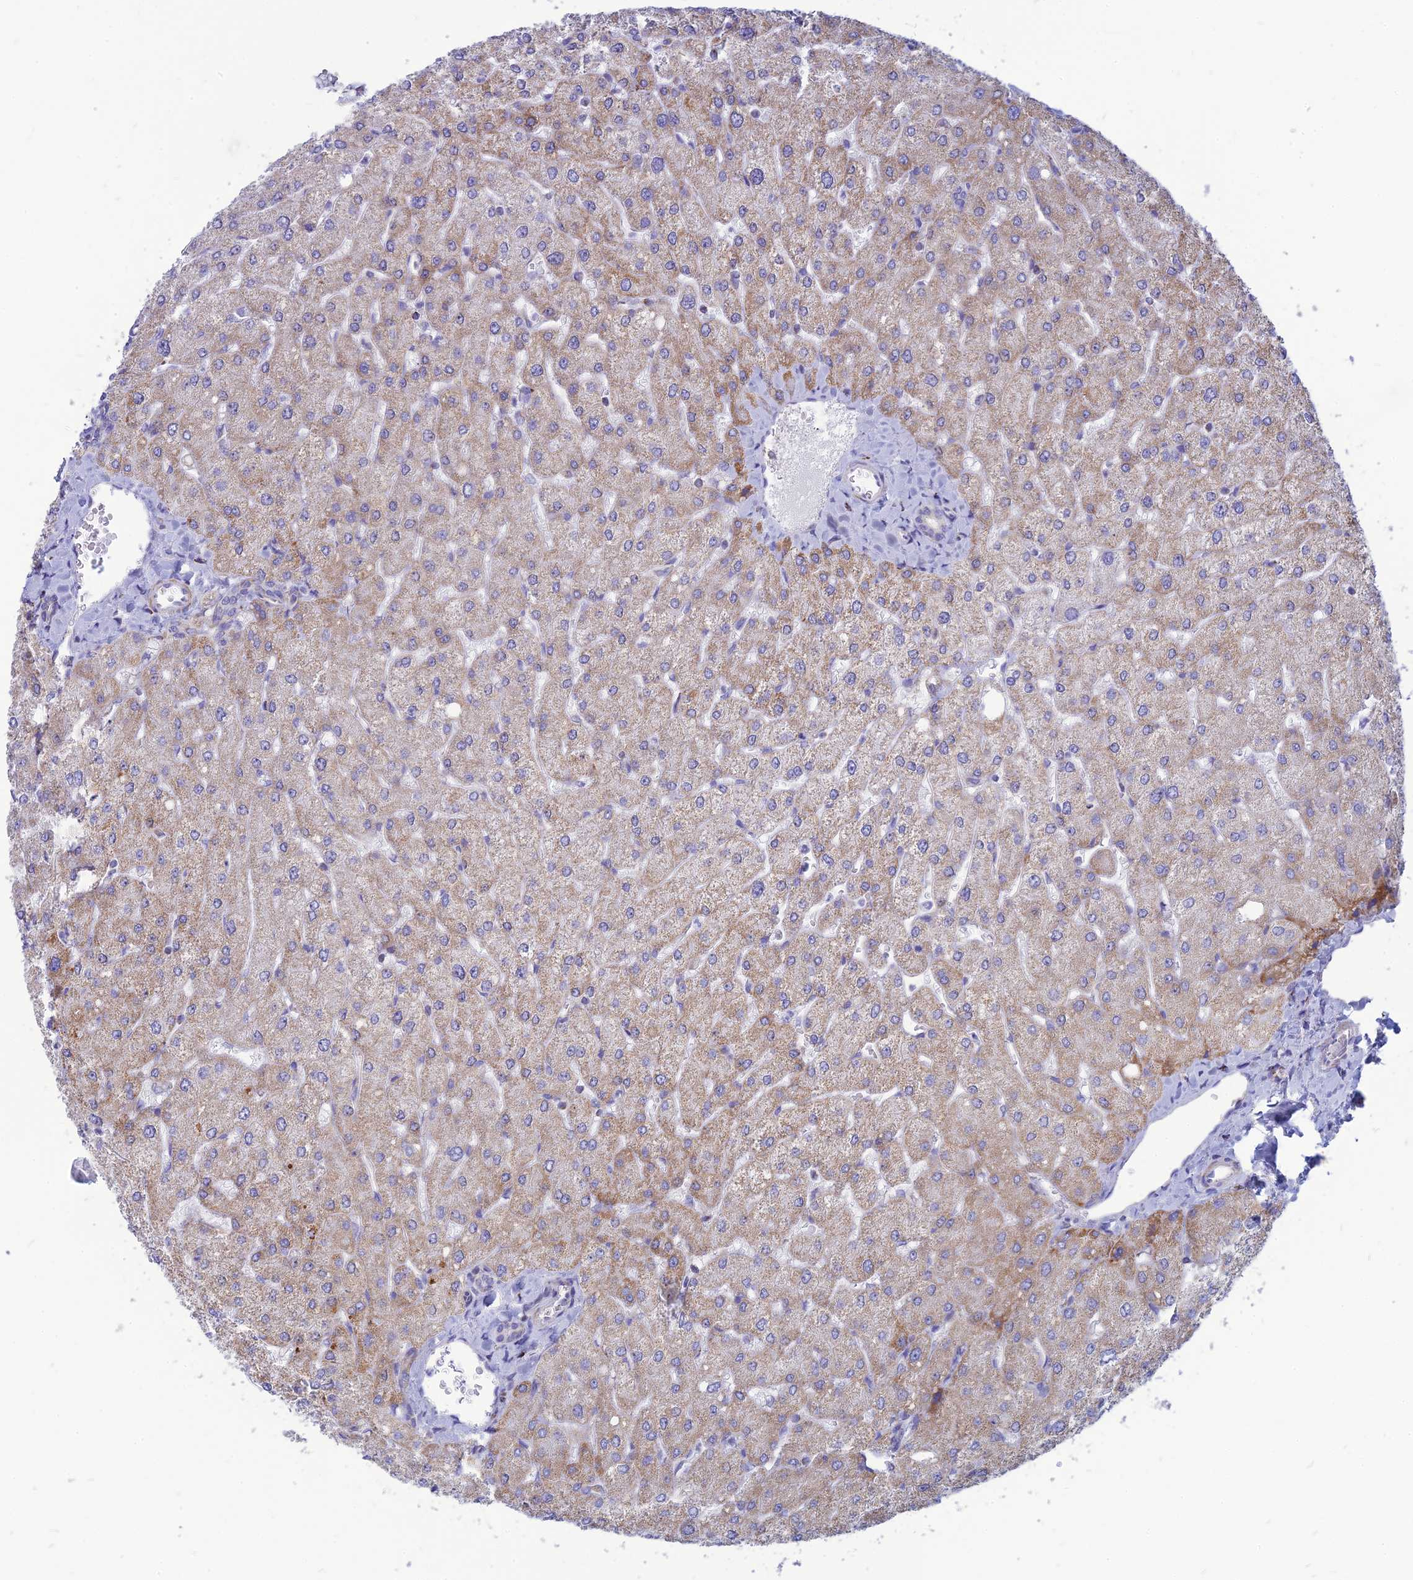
{"staining": {"intensity": "negative", "quantity": "none", "location": "none"}, "tissue": "liver", "cell_type": "Cholangiocytes", "image_type": "normal", "snomed": [{"axis": "morphology", "description": "Normal tissue, NOS"}, {"axis": "topography", "description": "Liver"}], "caption": "This photomicrograph is of benign liver stained with IHC to label a protein in brown with the nuclei are counter-stained blue. There is no positivity in cholangiocytes.", "gene": "PACC1", "patient": {"sex": "male", "age": 55}}